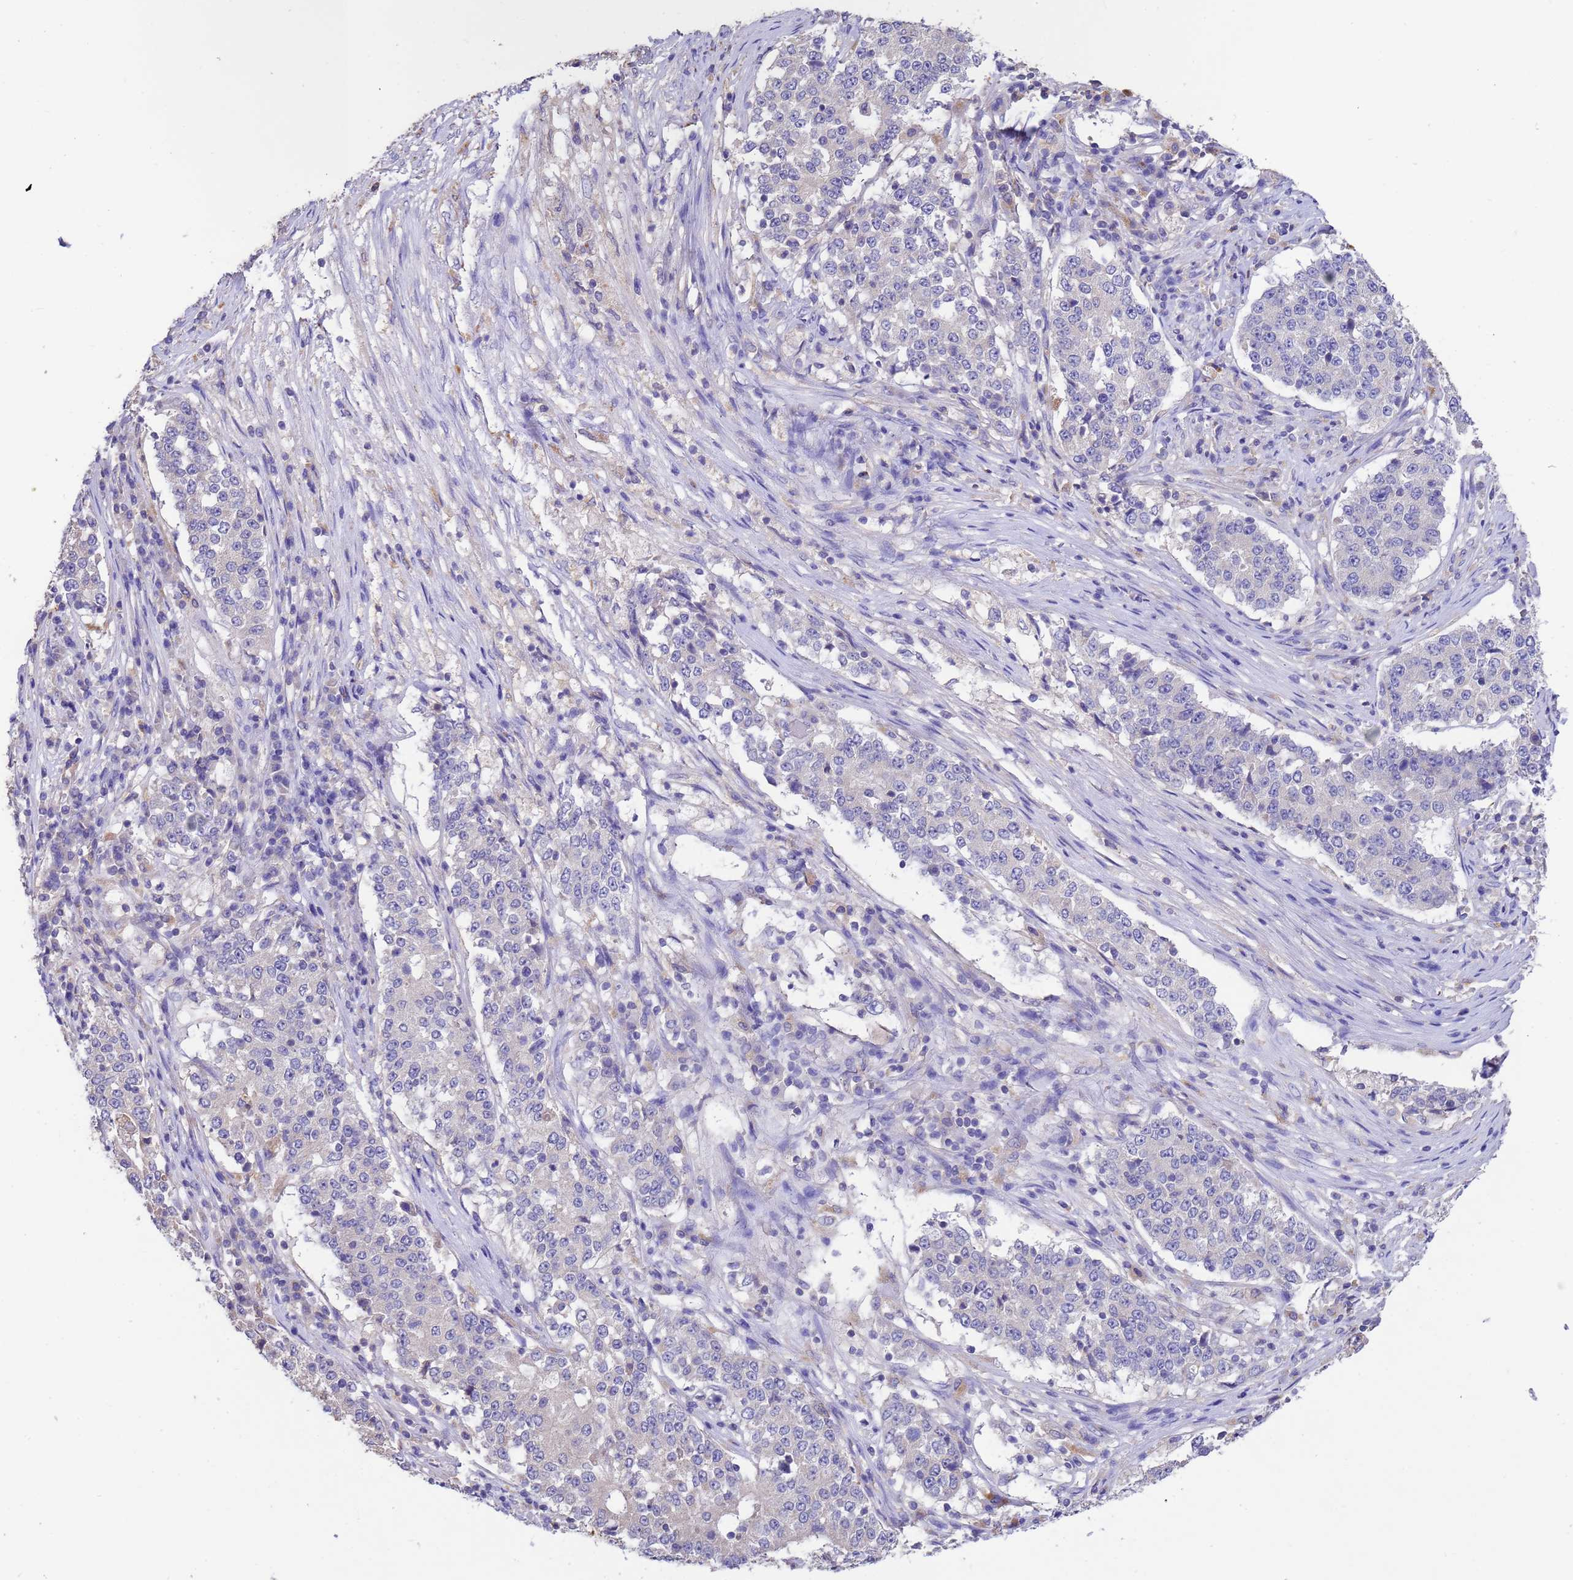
{"staining": {"intensity": "negative", "quantity": "none", "location": "none"}, "tissue": "stomach cancer", "cell_type": "Tumor cells", "image_type": "cancer", "snomed": [{"axis": "morphology", "description": "Adenocarcinoma, NOS"}, {"axis": "topography", "description": "Stomach"}], "caption": "A micrograph of stomach cancer (adenocarcinoma) stained for a protein shows no brown staining in tumor cells.", "gene": "SRL", "patient": {"sex": "male", "age": 59}}